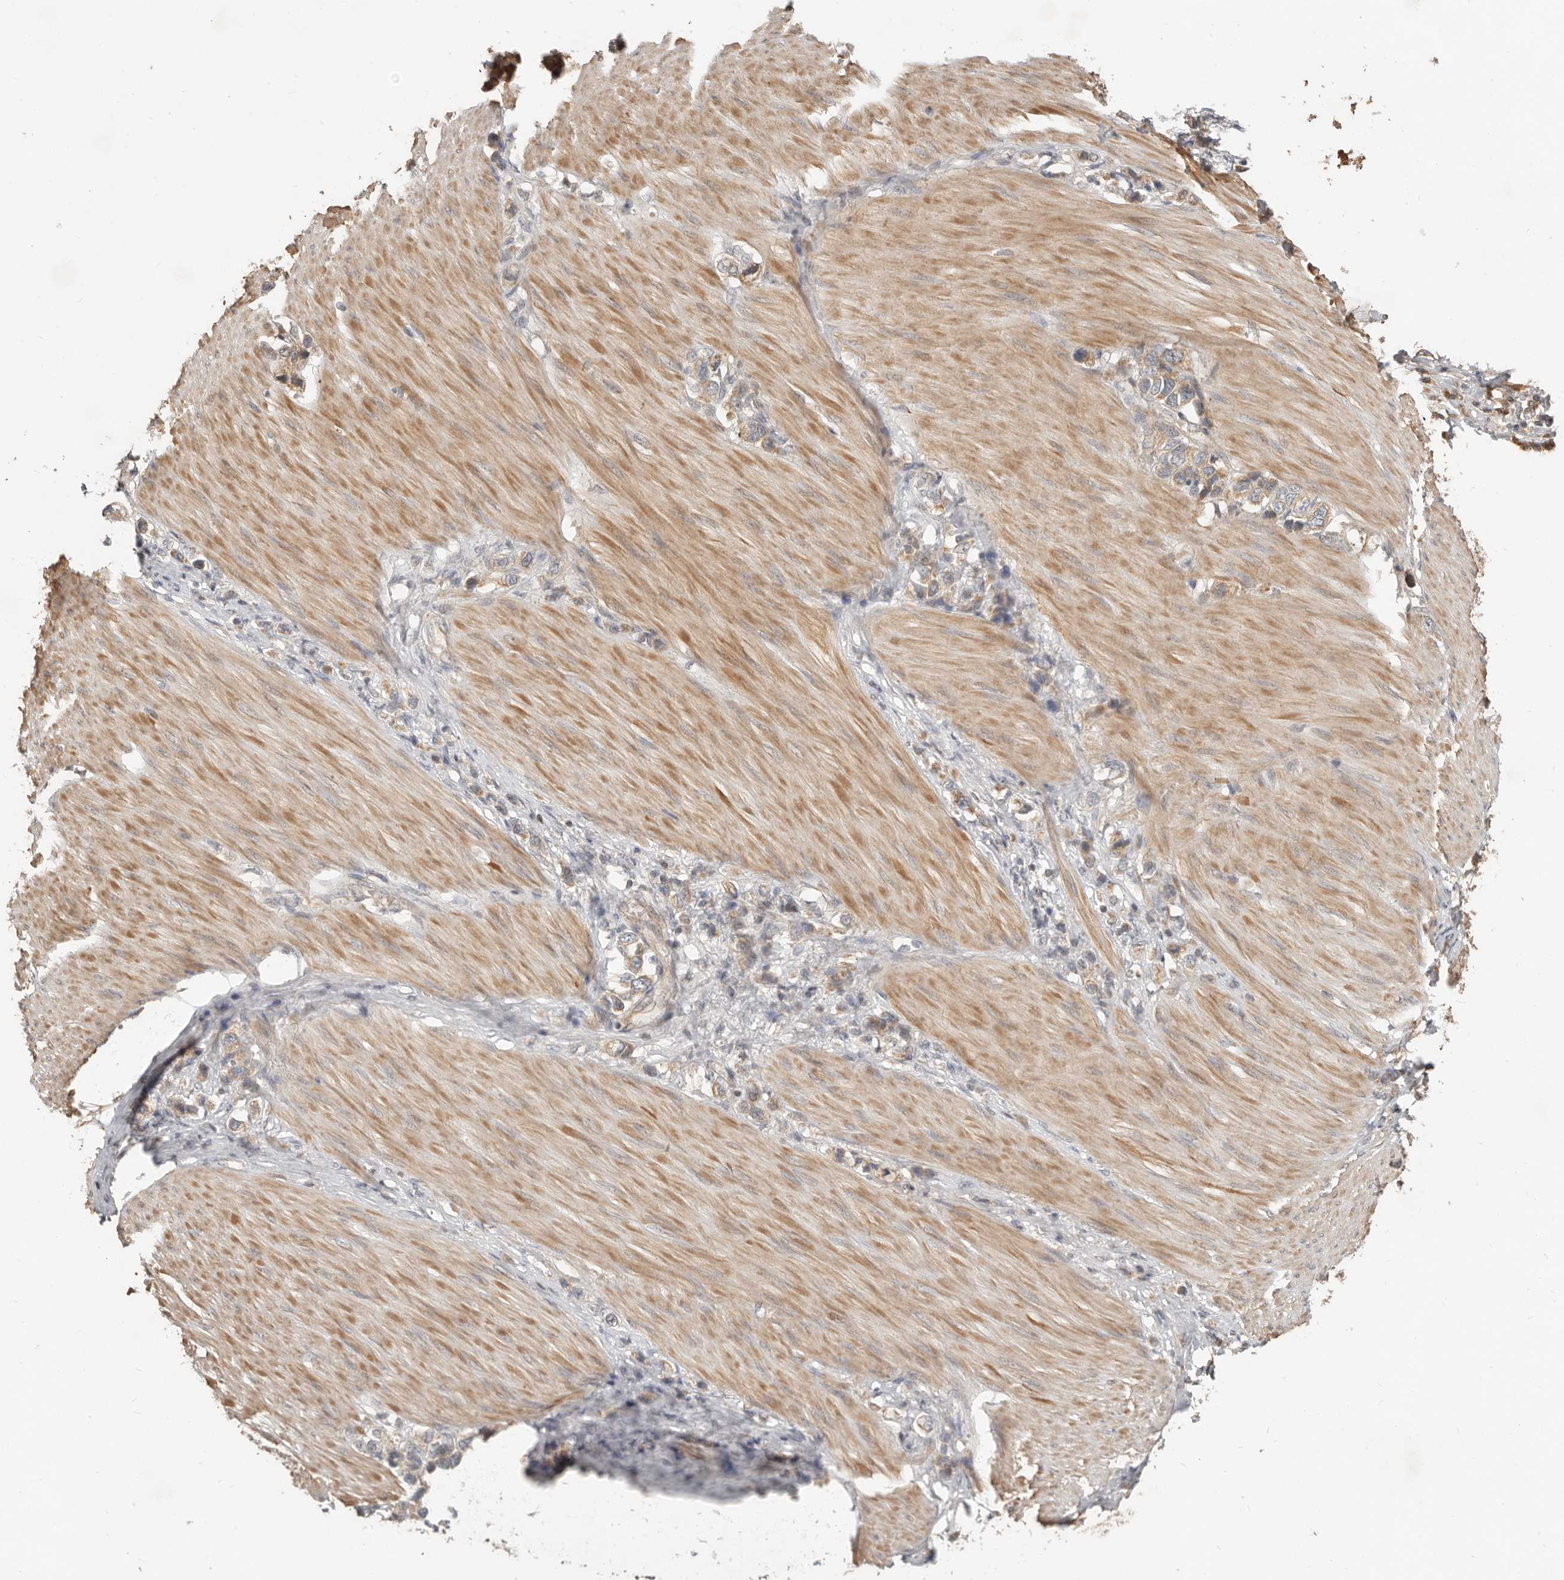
{"staining": {"intensity": "weak", "quantity": ">75%", "location": "cytoplasmic/membranous"}, "tissue": "stomach cancer", "cell_type": "Tumor cells", "image_type": "cancer", "snomed": [{"axis": "morphology", "description": "Adenocarcinoma, NOS"}, {"axis": "topography", "description": "Stomach"}], "caption": "Protein staining of stomach adenocarcinoma tissue exhibits weak cytoplasmic/membranous staining in about >75% of tumor cells.", "gene": "MTFR2", "patient": {"sex": "female", "age": 65}}